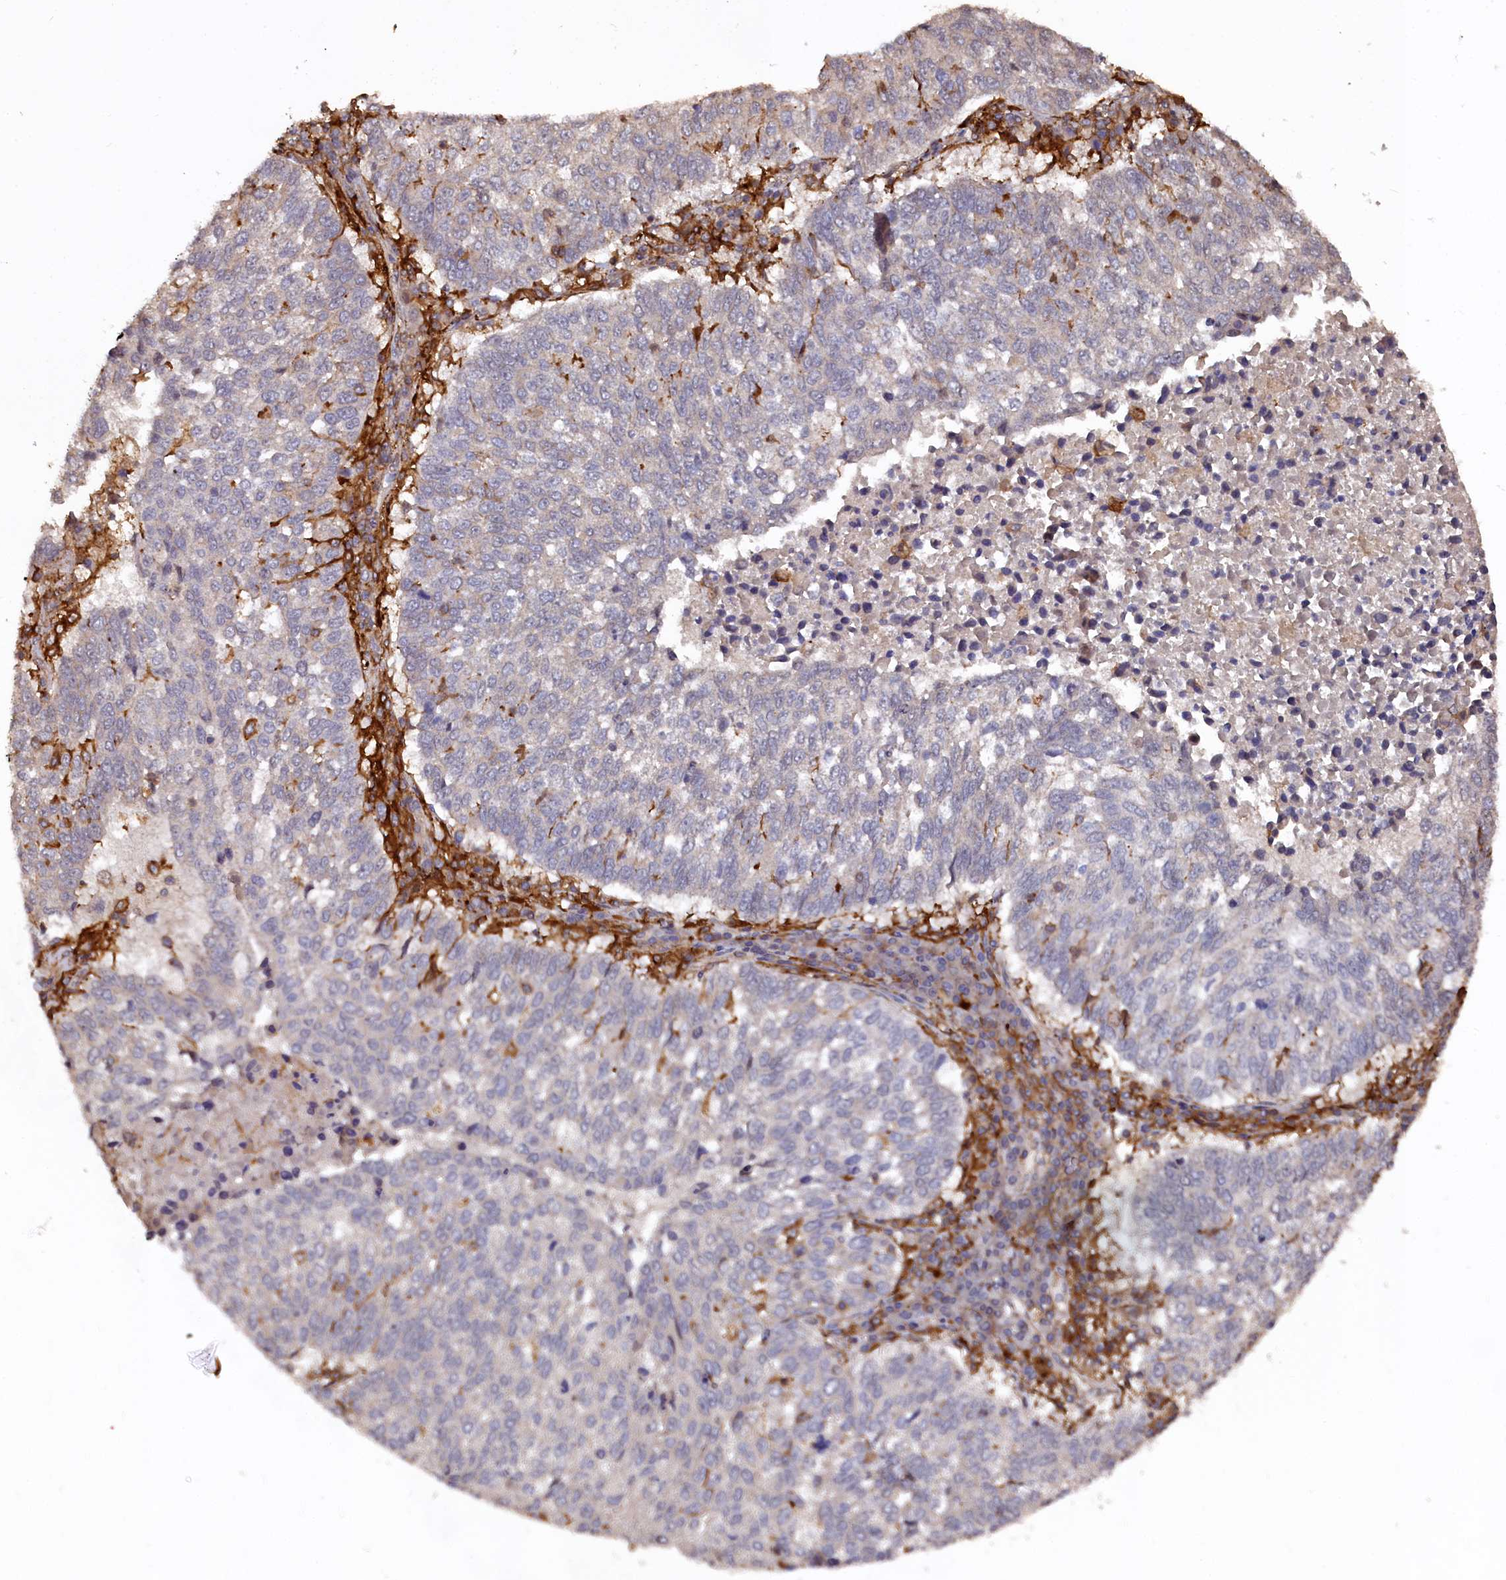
{"staining": {"intensity": "negative", "quantity": "none", "location": "none"}, "tissue": "lung cancer", "cell_type": "Tumor cells", "image_type": "cancer", "snomed": [{"axis": "morphology", "description": "Squamous cell carcinoma, NOS"}, {"axis": "topography", "description": "Lung"}], "caption": "A photomicrograph of lung cancer stained for a protein displays no brown staining in tumor cells. Nuclei are stained in blue.", "gene": "PLEKHO2", "patient": {"sex": "male", "age": 73}}